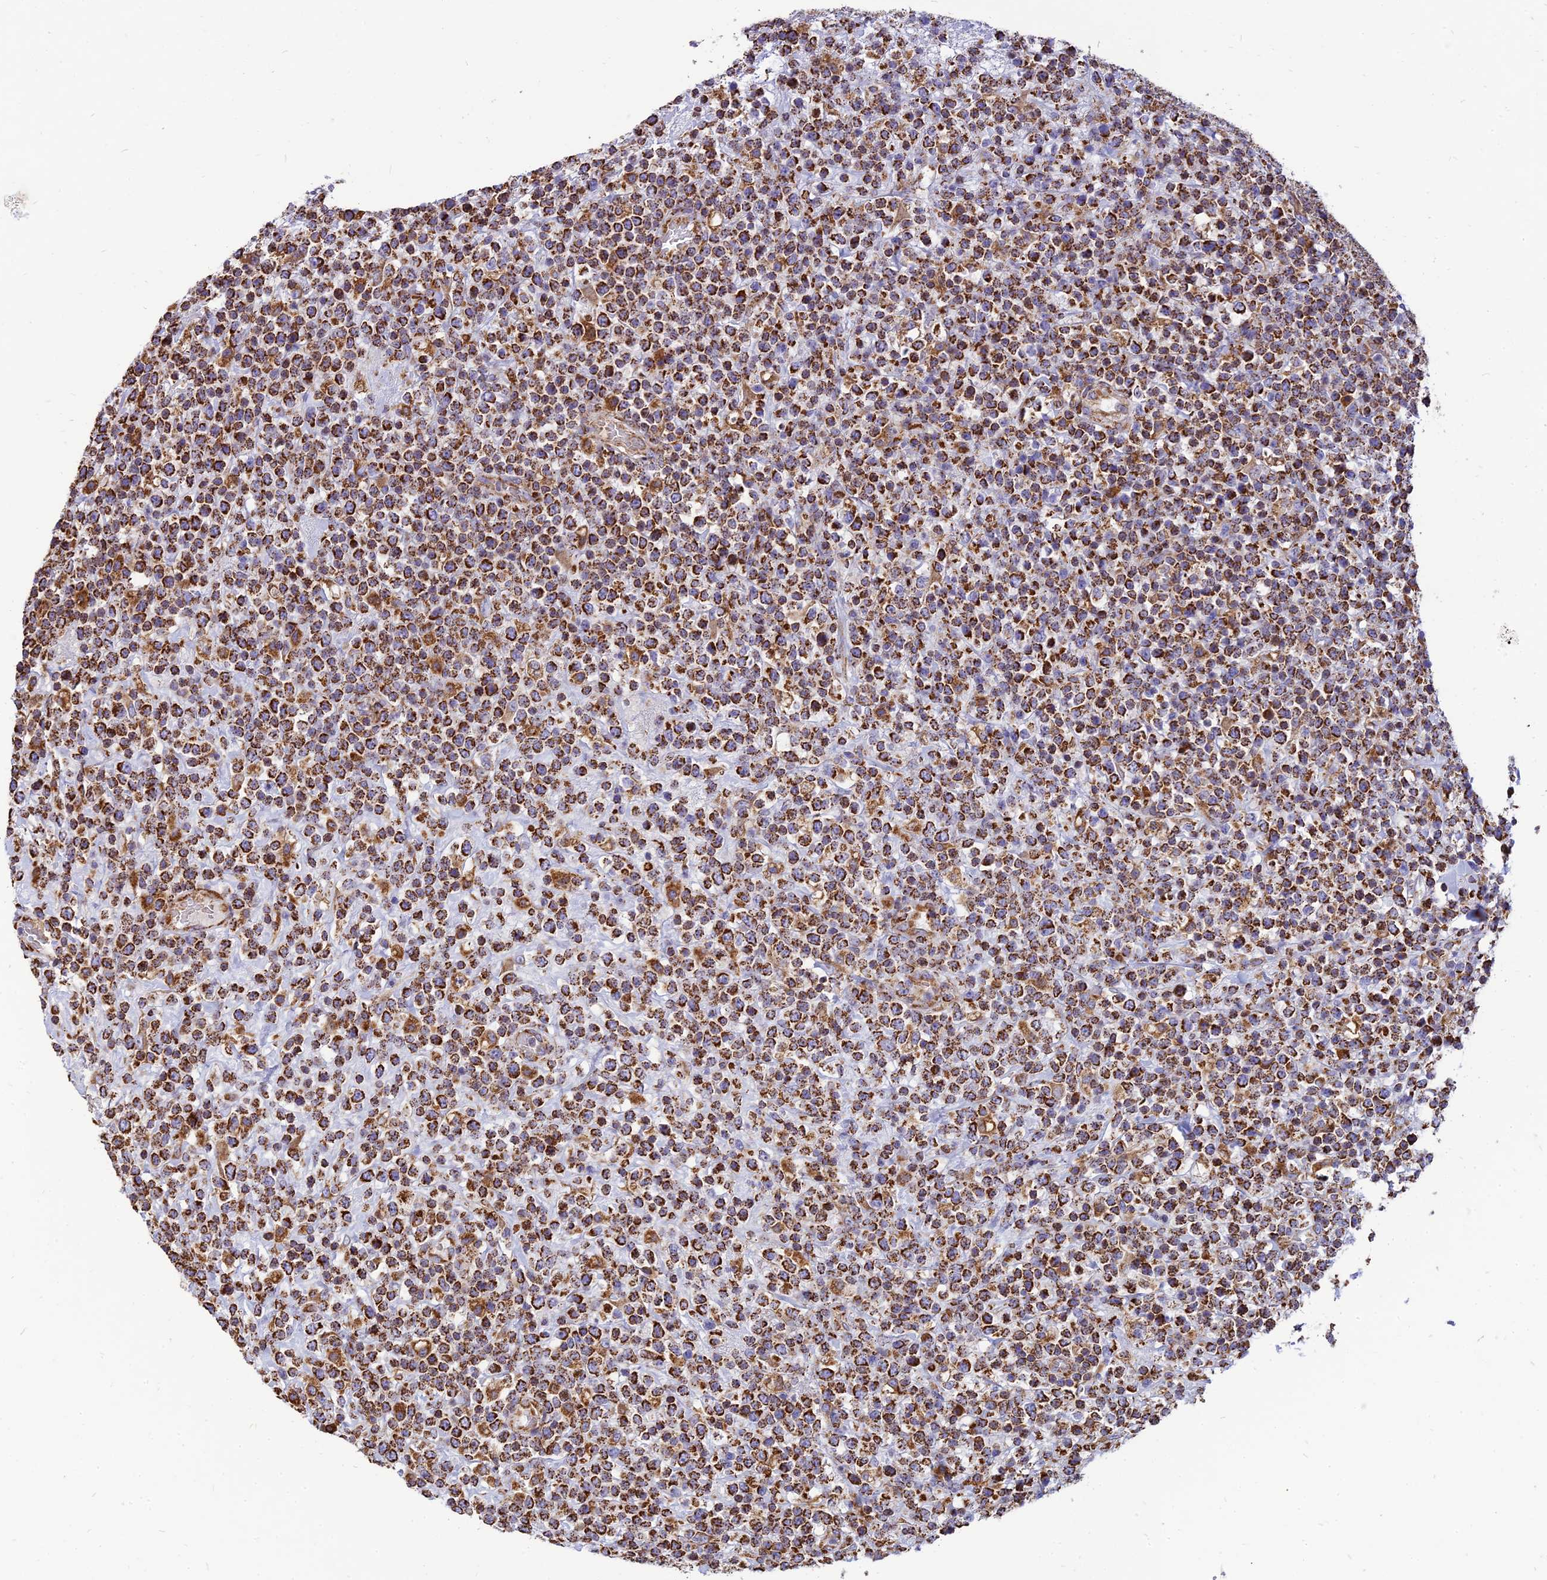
{"staining": {"intensity": "strong", "quantity": ">75%", "location": "cytoplasmic/membranous"}, "tissue": "lymphoma", "cell_type": "Tumor cells", "image_type": "cancer", "snomed": [{"axis": "morphology", "description": "Malignant lymphoma, non-Hodgkin's type, High grade"}, {"axis": "topography", "description": "Colon"}], "caption": "The micrograph shows staining of lymphoma, revealing strong cytoplasmic/membranous protein staining (brown color) within tumor cells.", "gene": "THUMPD2", "patient": {"sex": "female", "age": 53}}